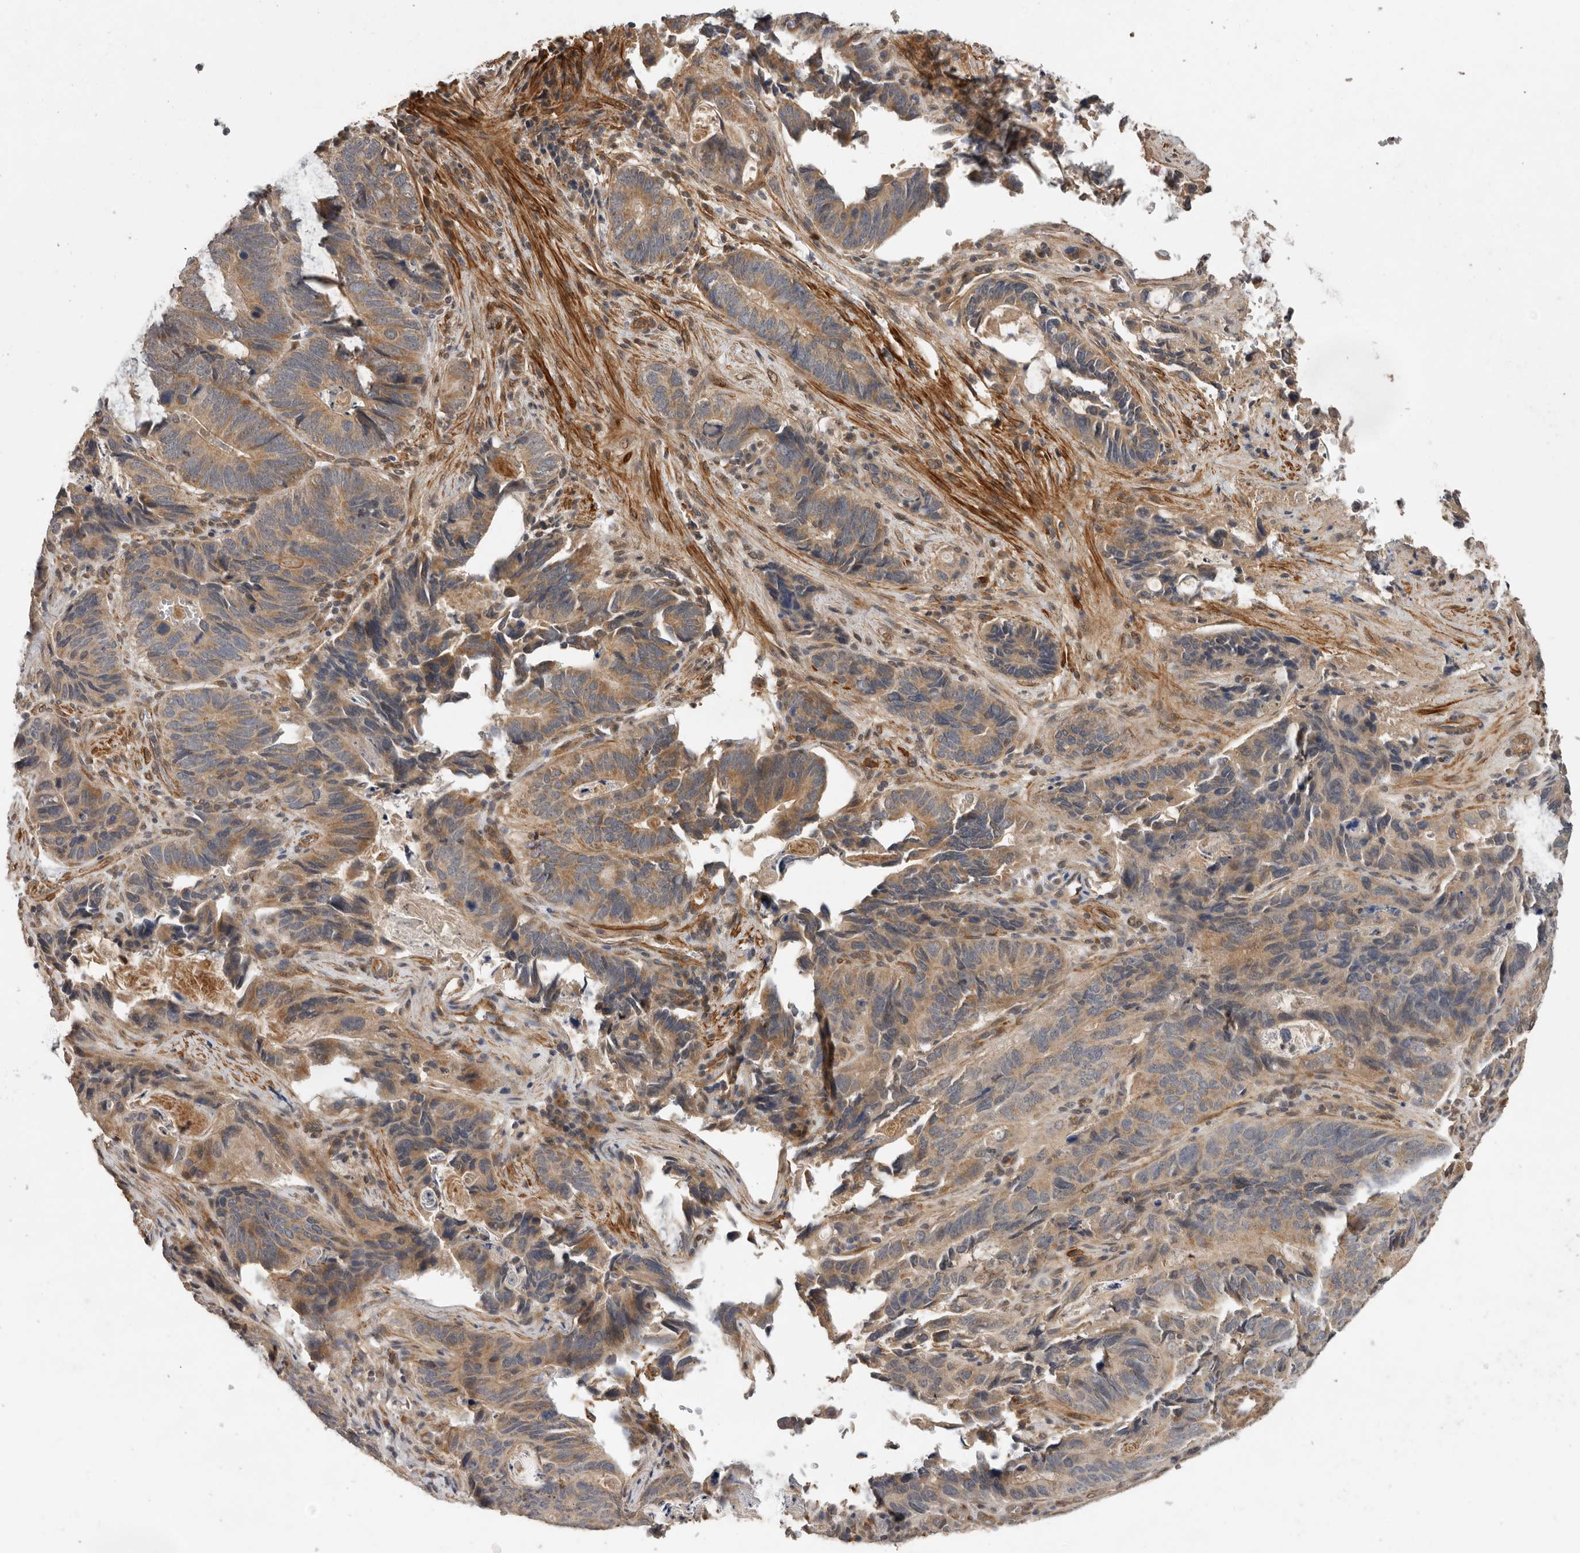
{"staining": {"intensity": "moderate", "quantity": ">75%", "location": "cytoplasmic/membranous"}, "tissue": "stomach cancer", "cell_type": "Tumor cells", "image_type": "cancer", "snomed": [{"axis": "morphology", "description": "Normal tissue, NOS"}, {"axis": "morphology", "description": "Adenocarcinoma, NOS"}, {"axis": "topography", "description": "Stomach"}], "caption": "Immunohistochemical staining of stomach cancer (adenocarcinoma) exhibits medium levels of moderate cytoplasmic/membranous positivity in approximately >75% of tumor cells.", "gene": "RNF157", "patient": {"sex": "female", "age": 89}}